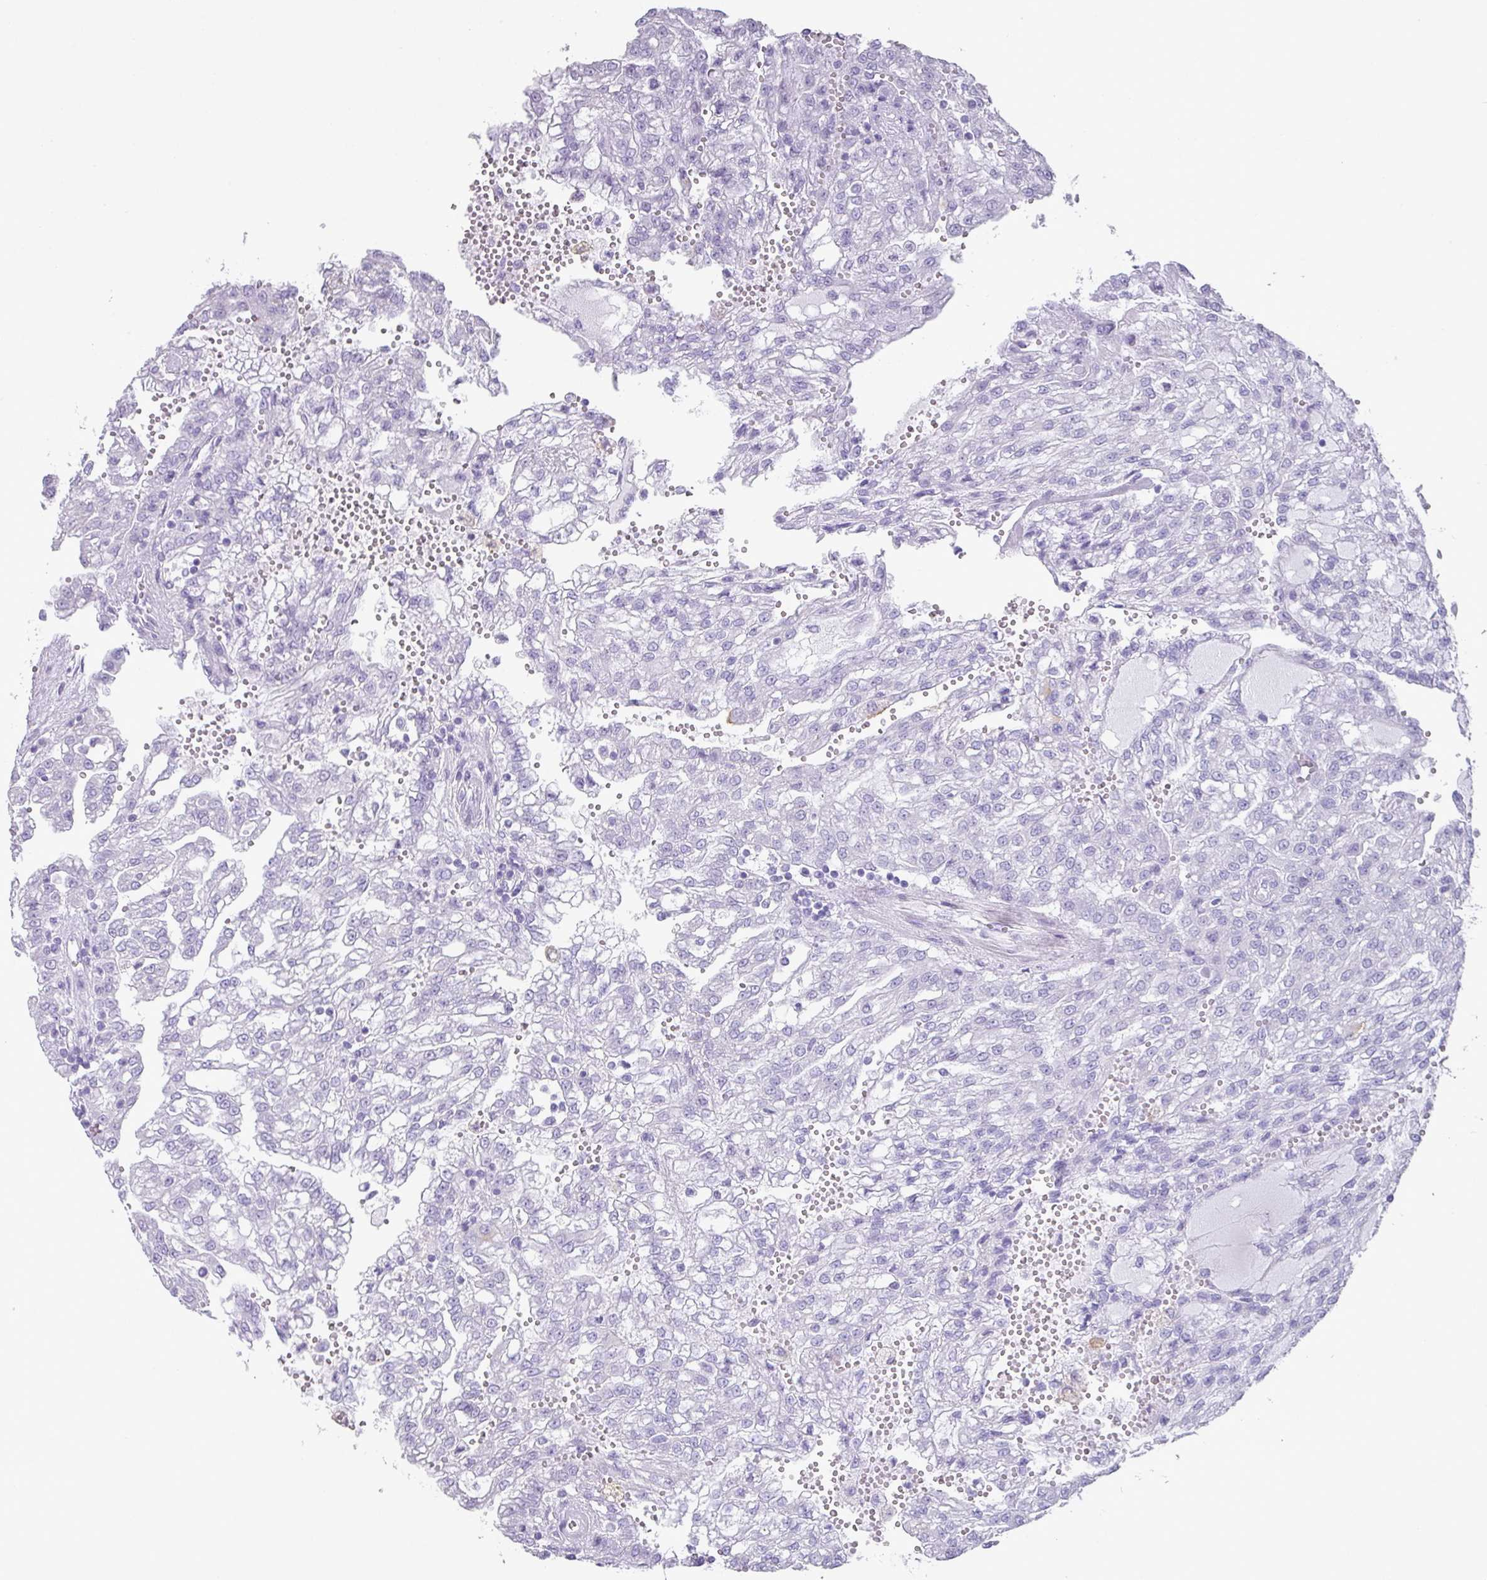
{"staining": {"intensity": "negative", "quantity": "none", "location": "none"}, "tissue": "renal cancer", "cell_type": "Tumor cells", "image_type": "cancer", "snomed": [{"axis": "morphology", "description": "Adenocarcinoma, NOS"}, {"axis": "topography", "description": "Kidney"}], "caption": "Immunohistochemistry histopathology image of renal cancer stained for a protein (brown), which reveals no positivity in tumor cells.", "gene": "GLI4", "patient": {"sex": "male", "age": 63}}